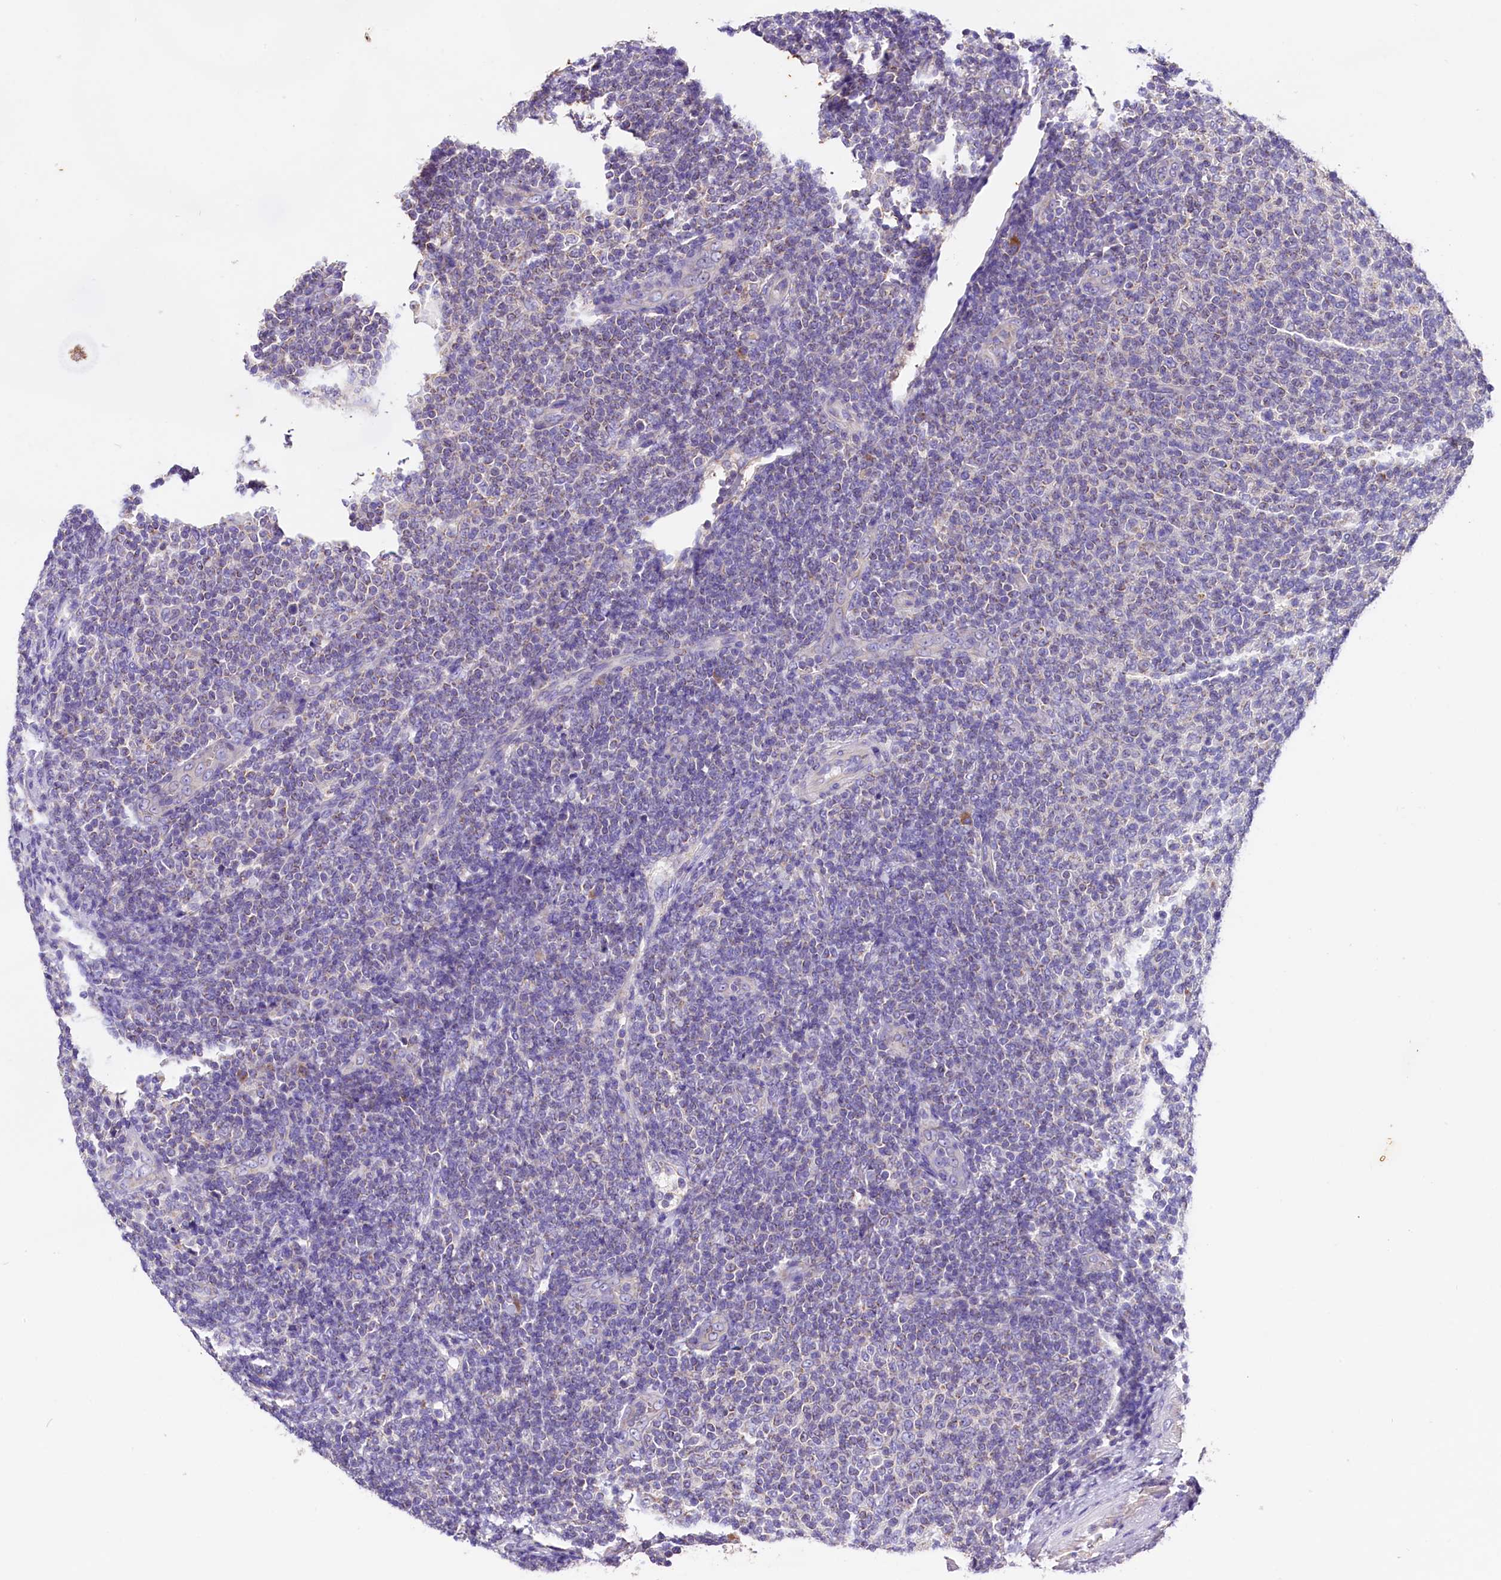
{"staining": {"intensity": "negative", "quantity": "none", "location": "none"}, "tissue": "lymphoma", "cell_type": "Tumor cells", "image_type": "cancer", "snomed": [{"axis": "morphology", "description": "Malignant lymphoma, non-Hodgkin's type, Low grade"}, {"axis": "topography", "description": "Lymph node"}], "caption": "High power microscopy histopathology image of an IHC photomicrograph of malignant lymphoma, non-Hodgkin's type (low-grade), revealing no significant expression in tumor cells.", "gene": "SIX5", "patient": {"sex": "male", "age": 66}}